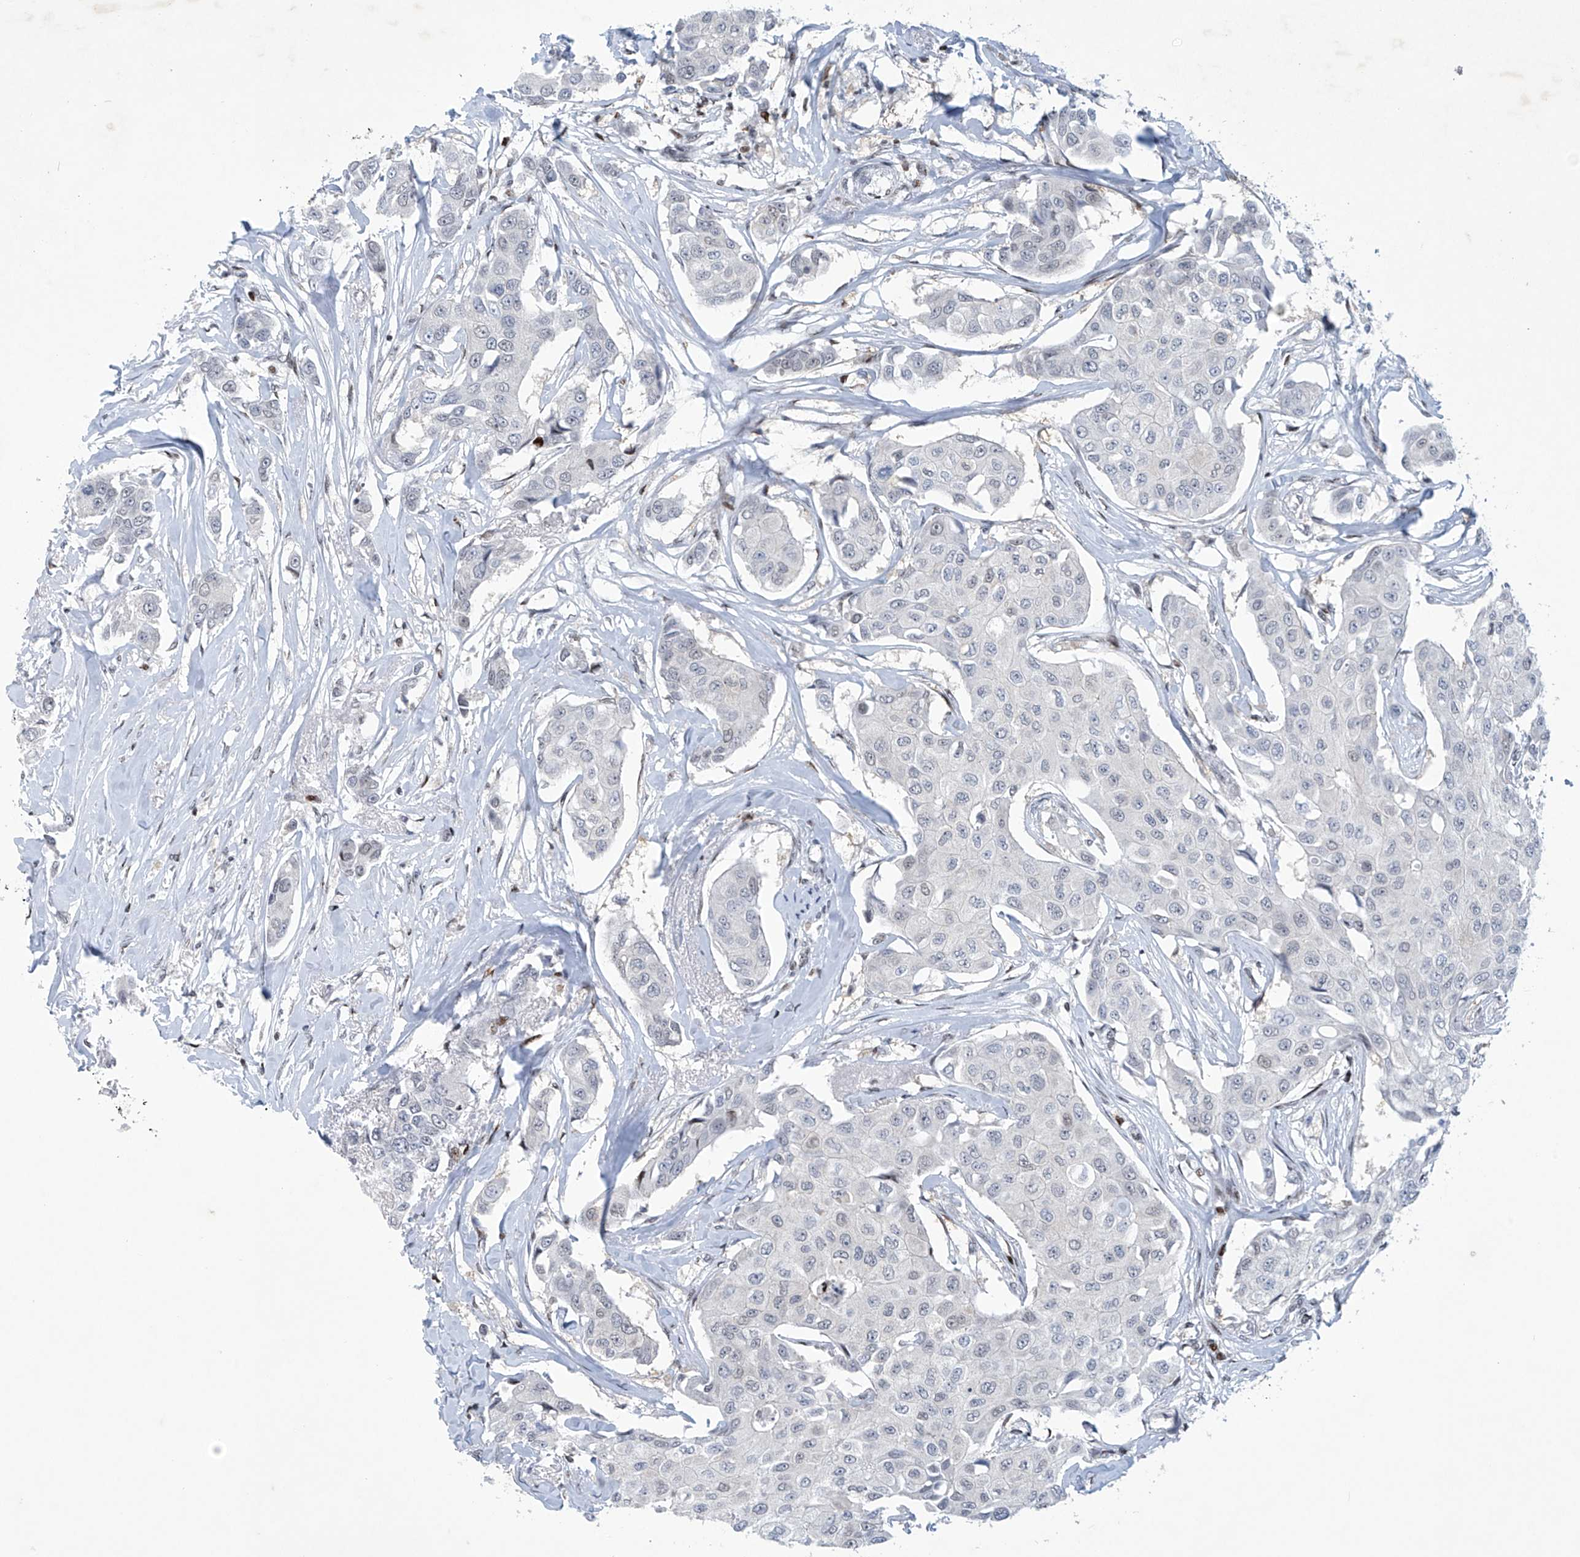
{"staining": {"intensity": "negative", "quantity": "none", "location": "none"}, "tissue": "breast cancer", "cell_type": "Tumor cells", "image_type": "cancer", "snomed": [{"axis": "morphology", "description": "Duct carcinoma"}, {"axis": "topography", "description": "Breast"}], "caption": "An immunohistochemistry micrograph of intraductal carcinoma (breast) is shown. There is no staining in tumor cells of intraductal carcinoma (breast).", "gene": "RFX7", "patient": {"sex": "female", "age": 80}}